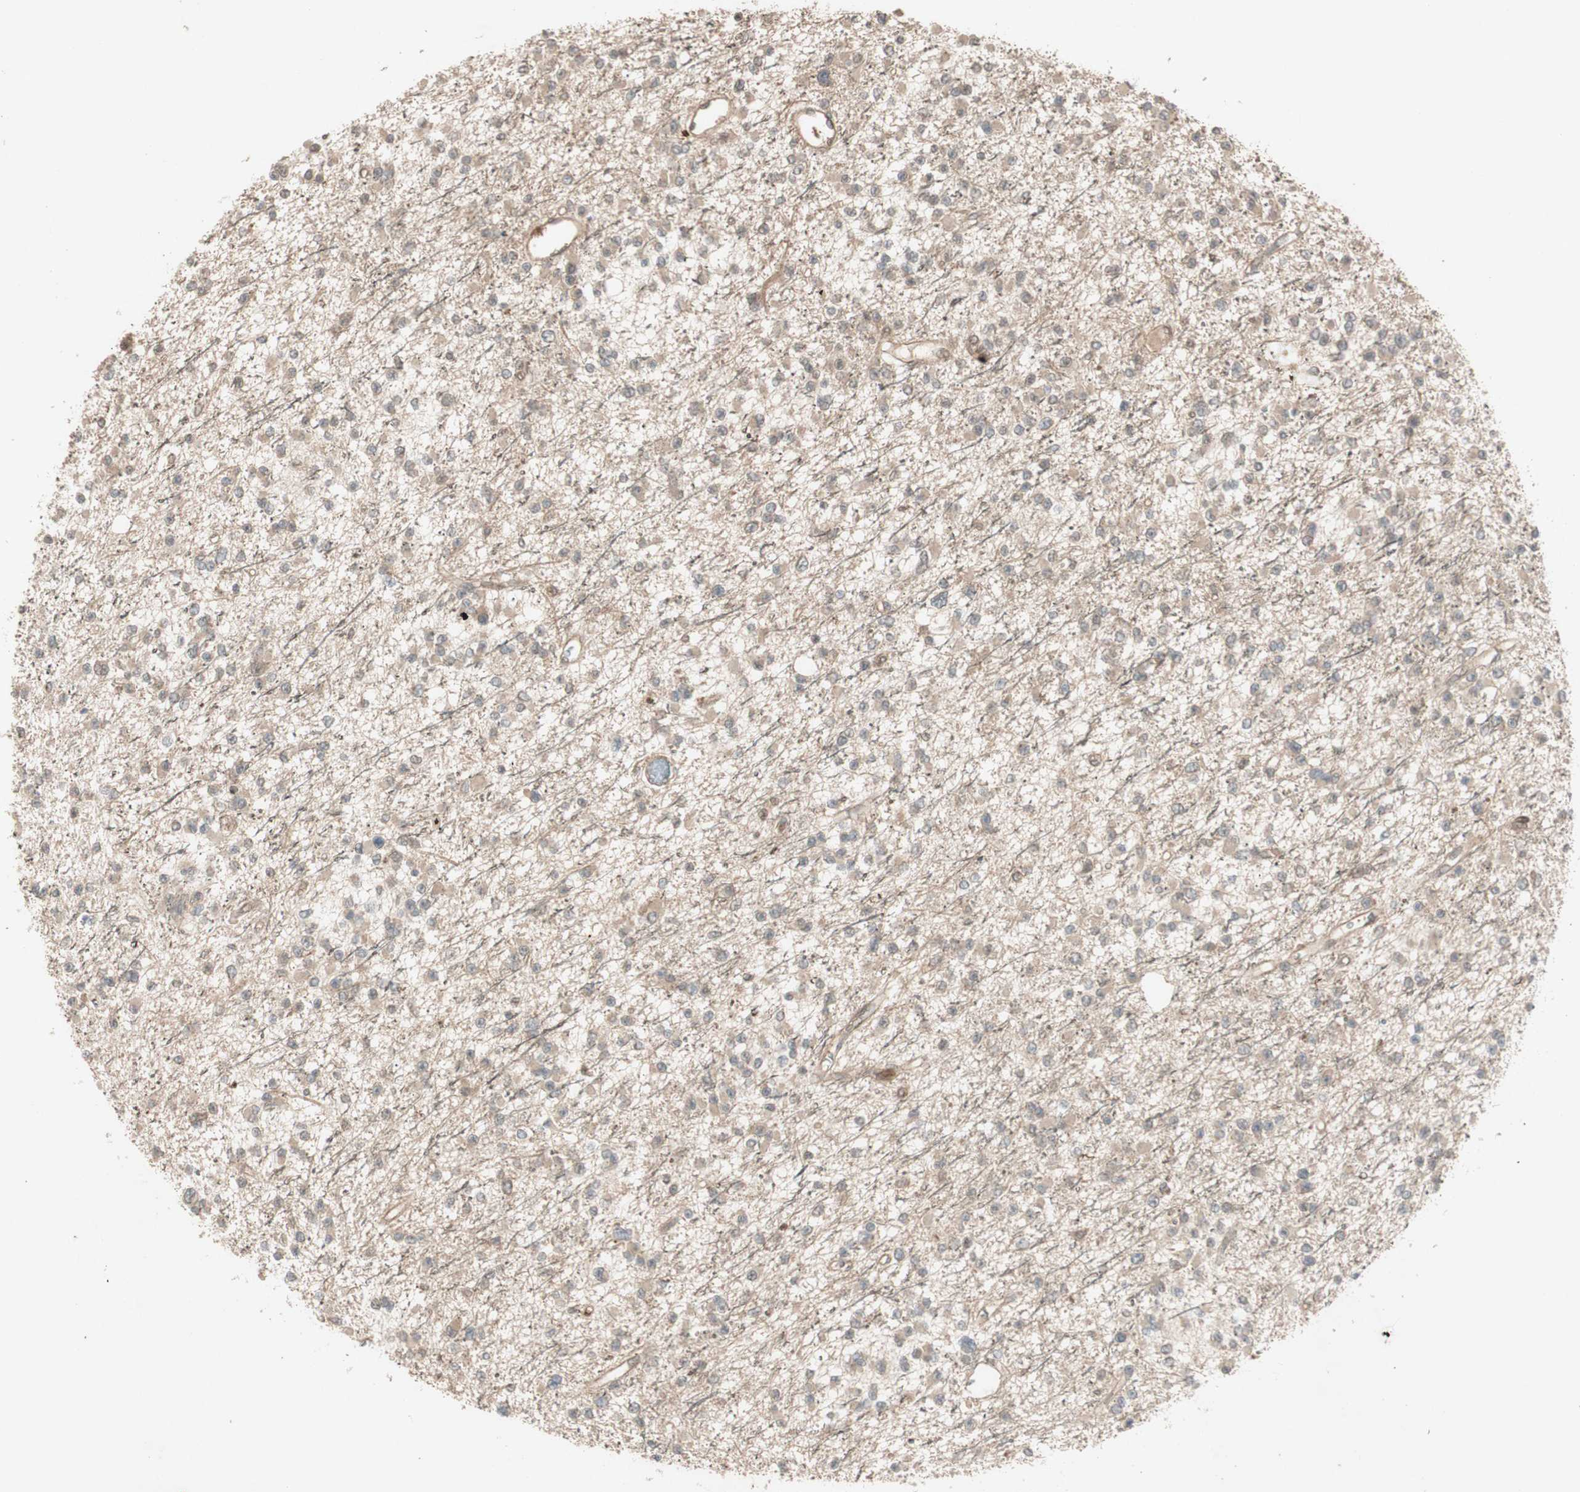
{"staining": {"intensity": "weak", "quantity": ">75%", "location": "cytoplasmic/membranous"}, "tissue": "glioma", "cell_type": "Tumor cells", "image_type": "cancer", "snomed": [{"axis": "morphology", "description": "Glioma, malignant, Low grade"}, {"axis": "topography", "description": "Brain"}], "caption": "There is low levels of weak cytoplasmic/membranous staining in tumor cells of glioma, as demonstrated by immunohistochemical staining (brown color).", "gene": "EPHA8", "patient": {"sex": "female", "age": 22}}